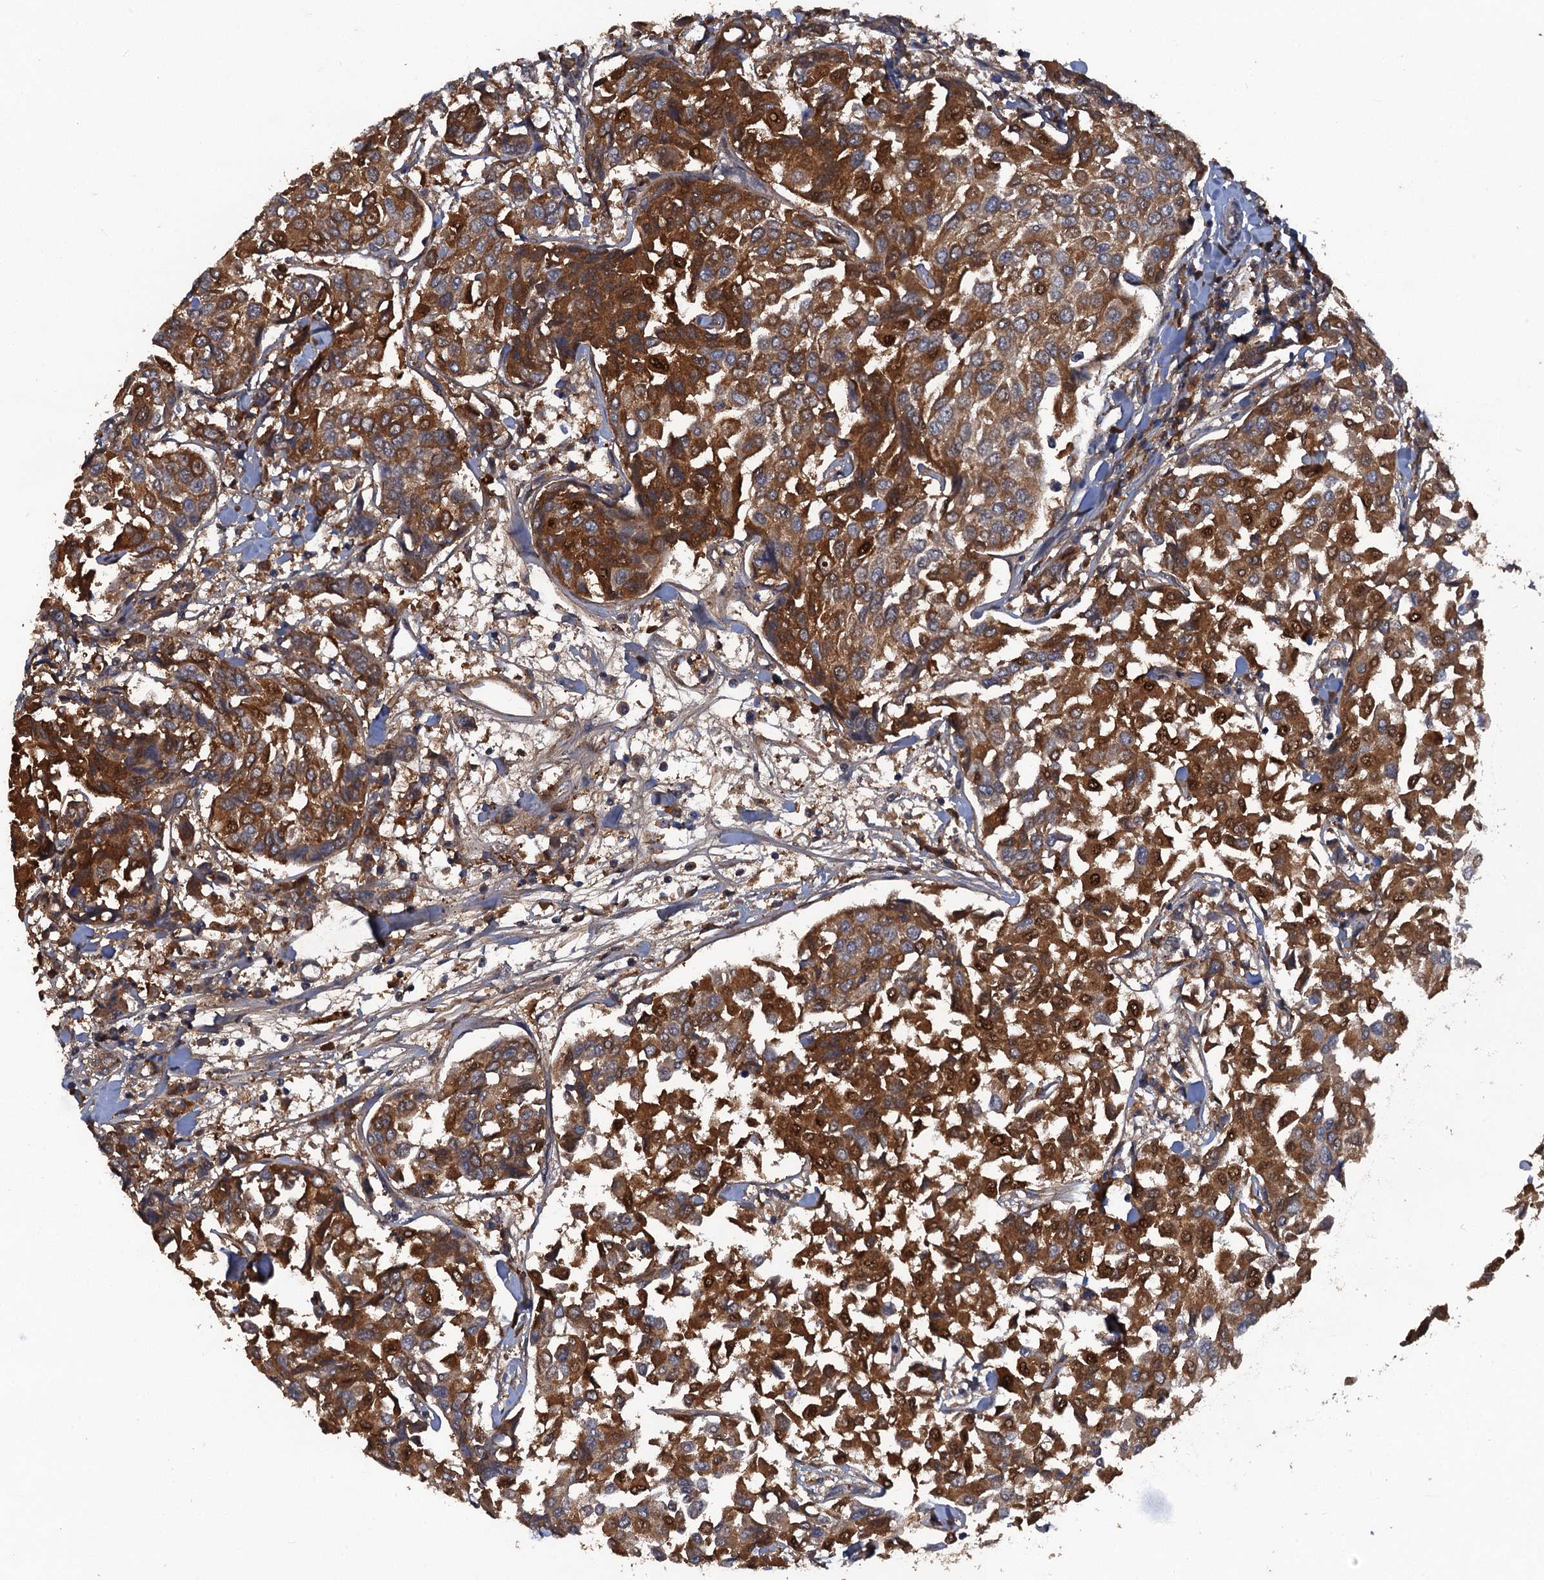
{"staining": {"intensity": "strong", "quantity": ">75%", "location": "cytoplasmic/membranous"}, "tissue": "breast cancer", "cell_type": "Tumor cells", "image_type": "cancer", "snomed": [{"axis": "morphology", "description": "Duct carcinoma"}, {"axis": "topography", "description": "Breast"}], "caption": "Tumor cells display high levels of strong cytoplasmic/membranous positivity in about >75% of cells in human breast infiltrating ductal carcinoma.", "gene": "HAPLN3", "patient": {"sex": "female", "age": 55}}